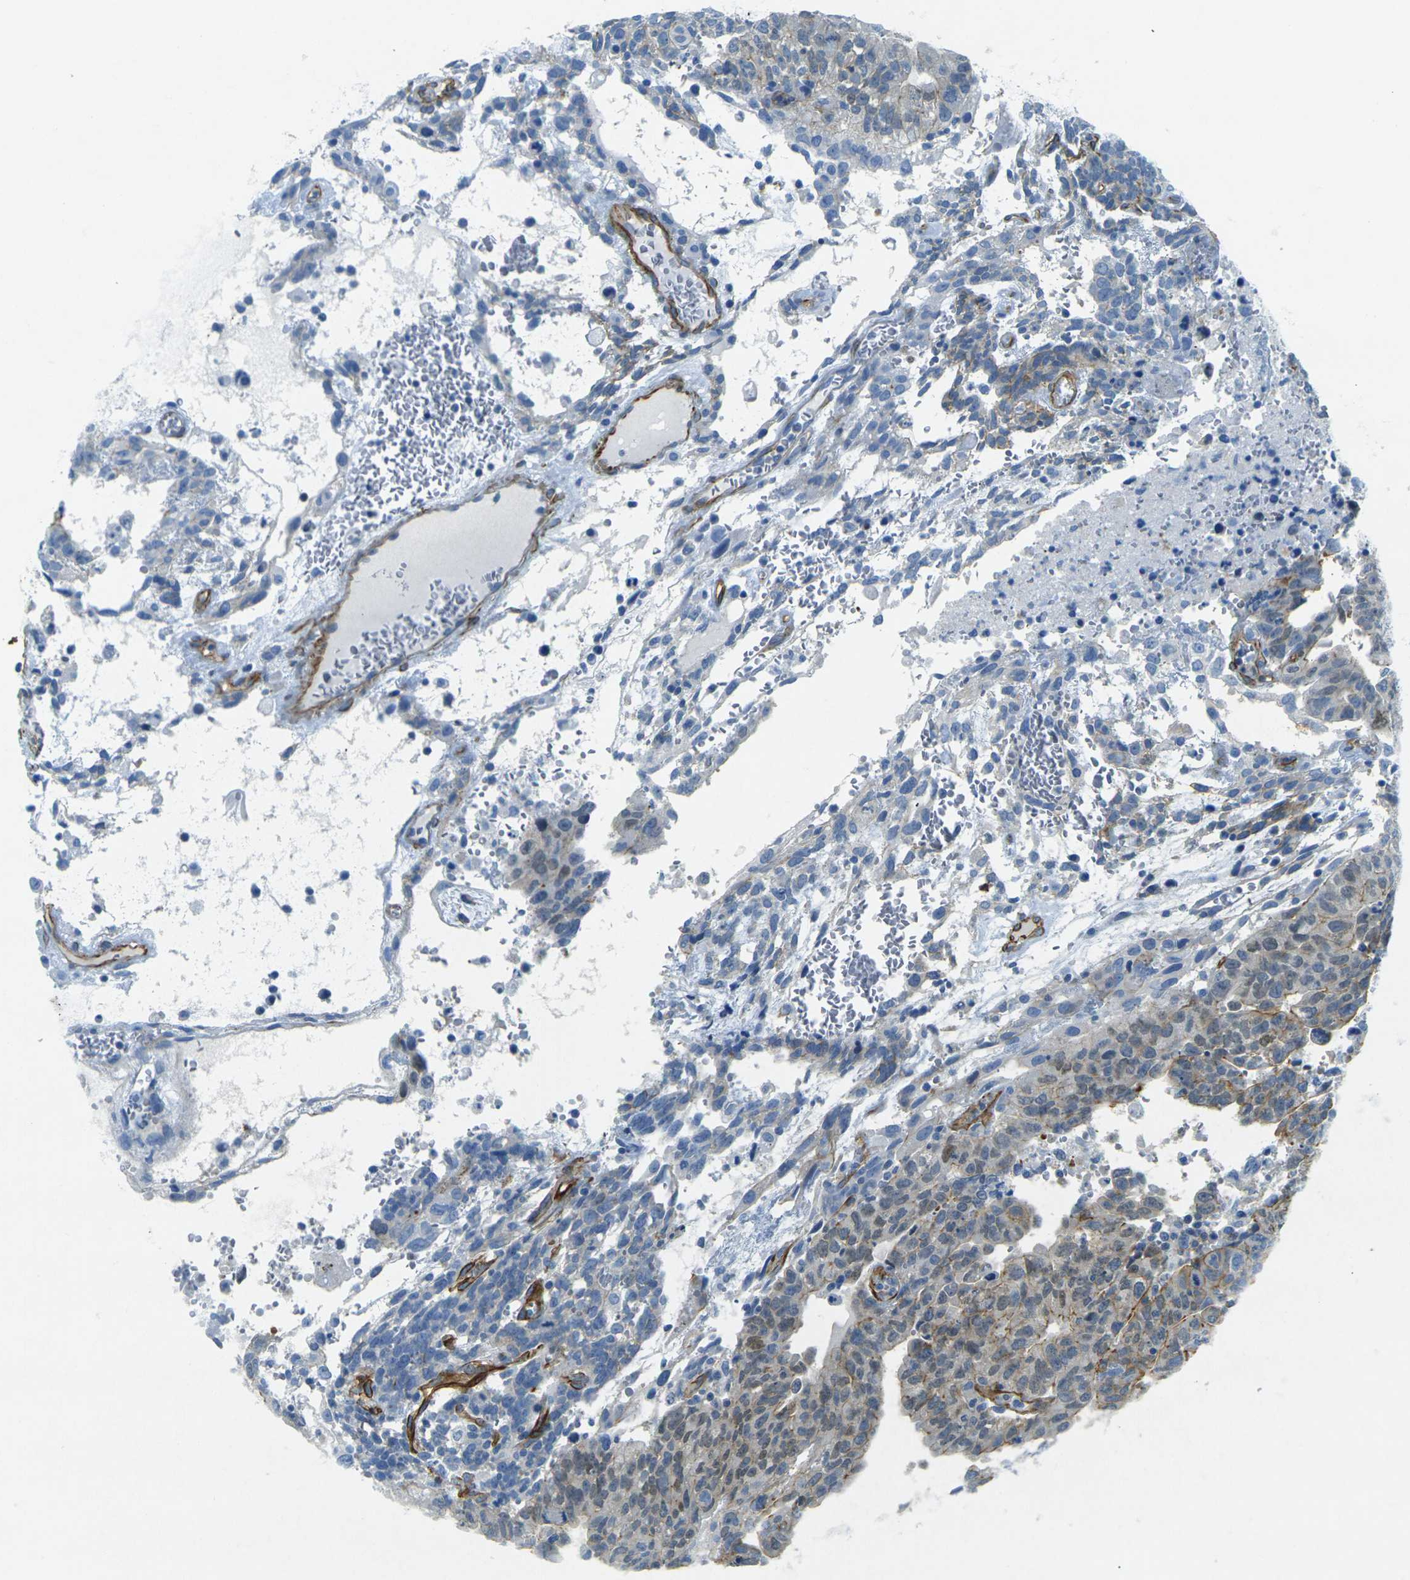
{"staining": {"intensity": "moderate", "quantity": "<25%", "location": "cytoplasmic/membranous"}, "tissue": "testis cancer", "cell_type": "Tumor cells", "image_type": "cancer", "snomed": [{"axis": "morphology", "description": "Seminoma, NOS"}, {"axis": "morphology", "description": "Carcinoma, Embryonal, NOS"}, {"axis": "topography", "description": "Testis"}], "caption": "Human testis cancer (seminoma) stained for a protein (brown) shows moderate cytoplasmic/membranous positive expression in approximately <25% of tumor cells.", "gene": "EPHA7", "patient": {"sex": "male", "age": 52}}